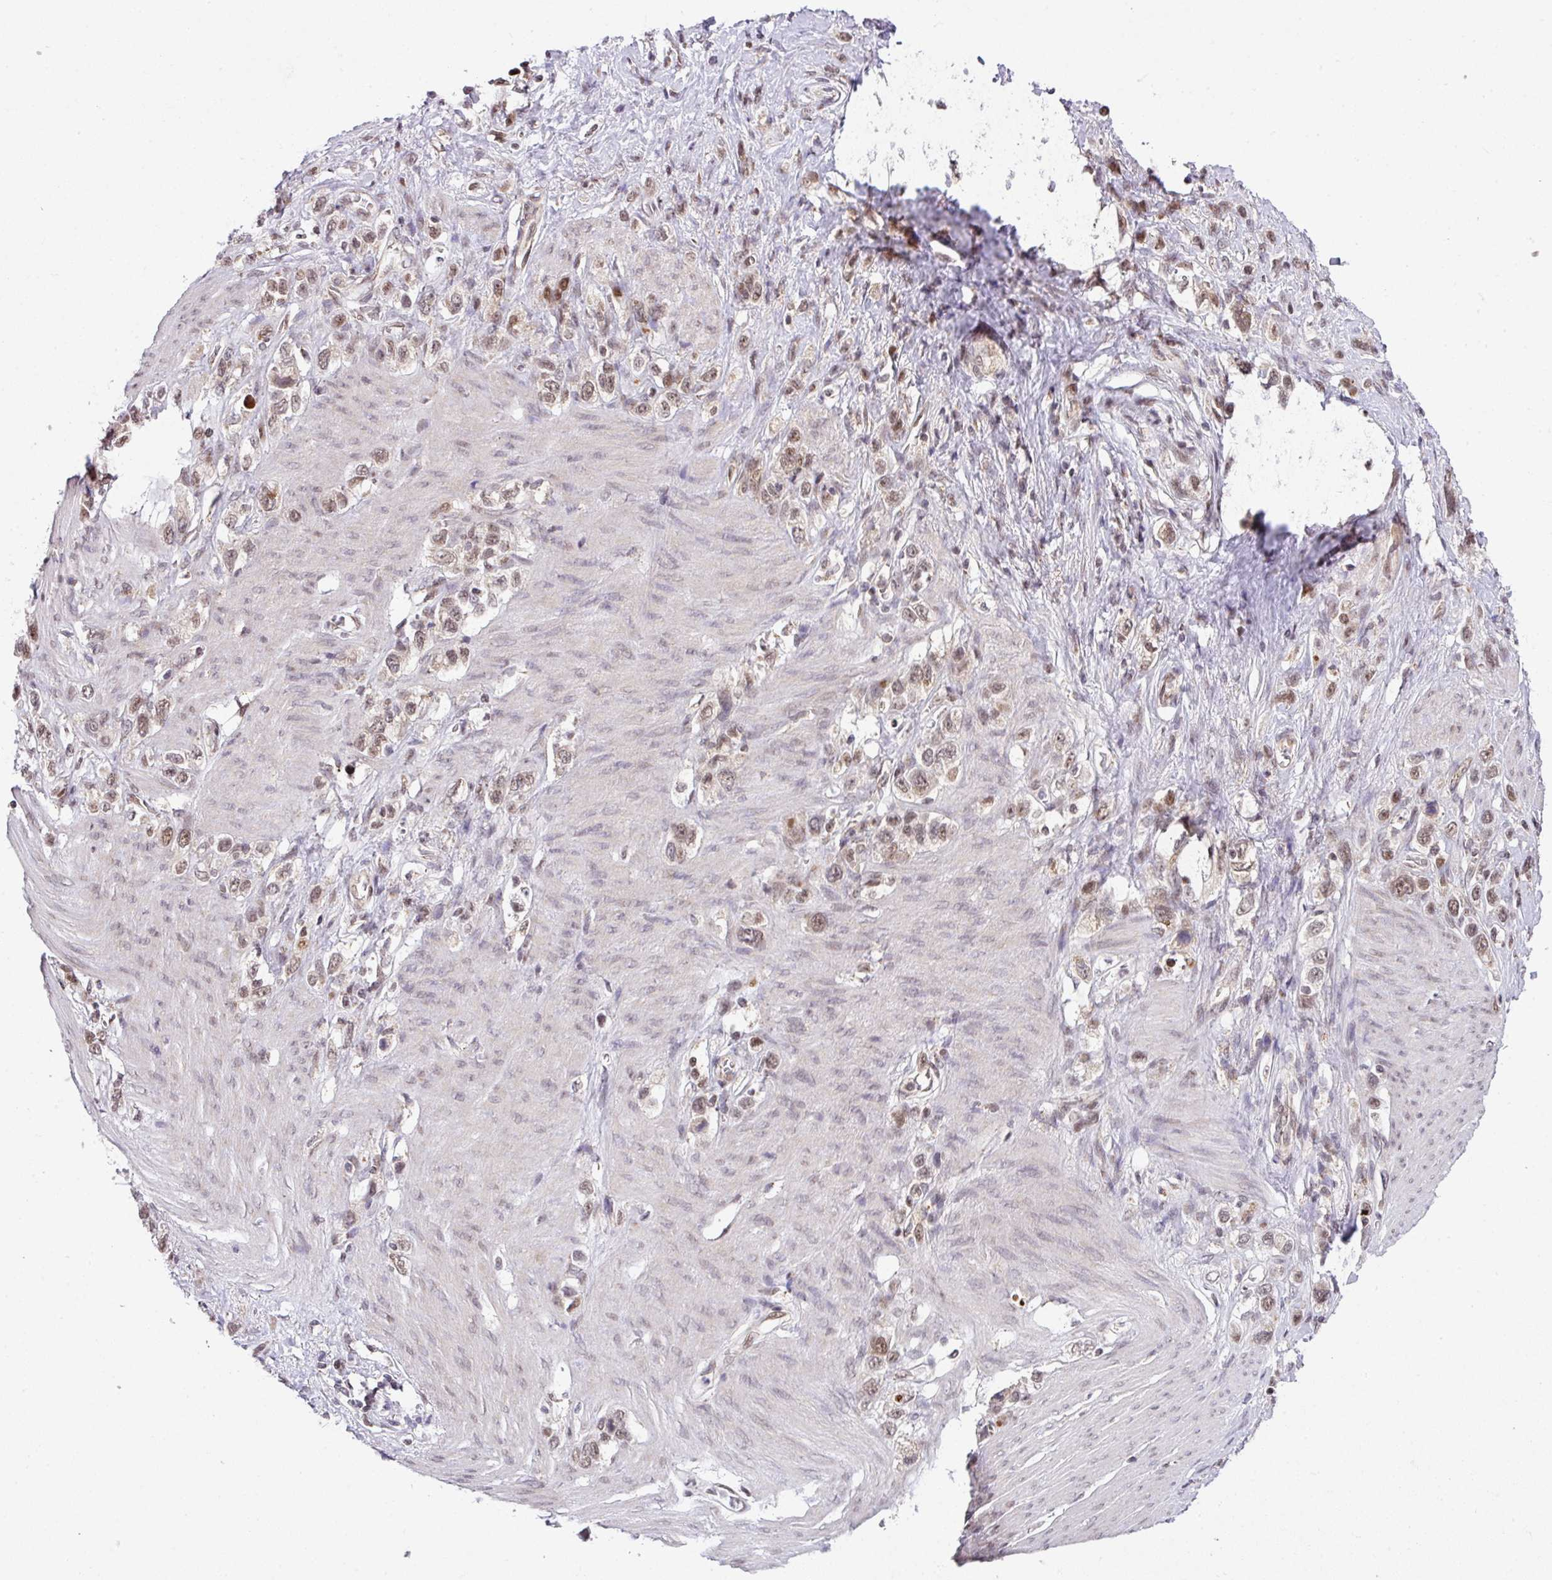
{"staining": {"intensity": "weak", "quantity": ">75%", "location": "nuclear"}, "tissue": "stomach cancer", "cell_type": "Tumor cells", "image_type": "cancer", "snomed": [{"axis": "morphology", "description": "Adenocarcinoma, NOS"}, {"axis": "topography", "description": "Stomach"}], "caption": "The immunohistochemical stain labels weak nuclear expression in tumor cells of stomach cancer tissue.", "gene": "PLK1", "patient": {"sex": "female", "age": 65}}